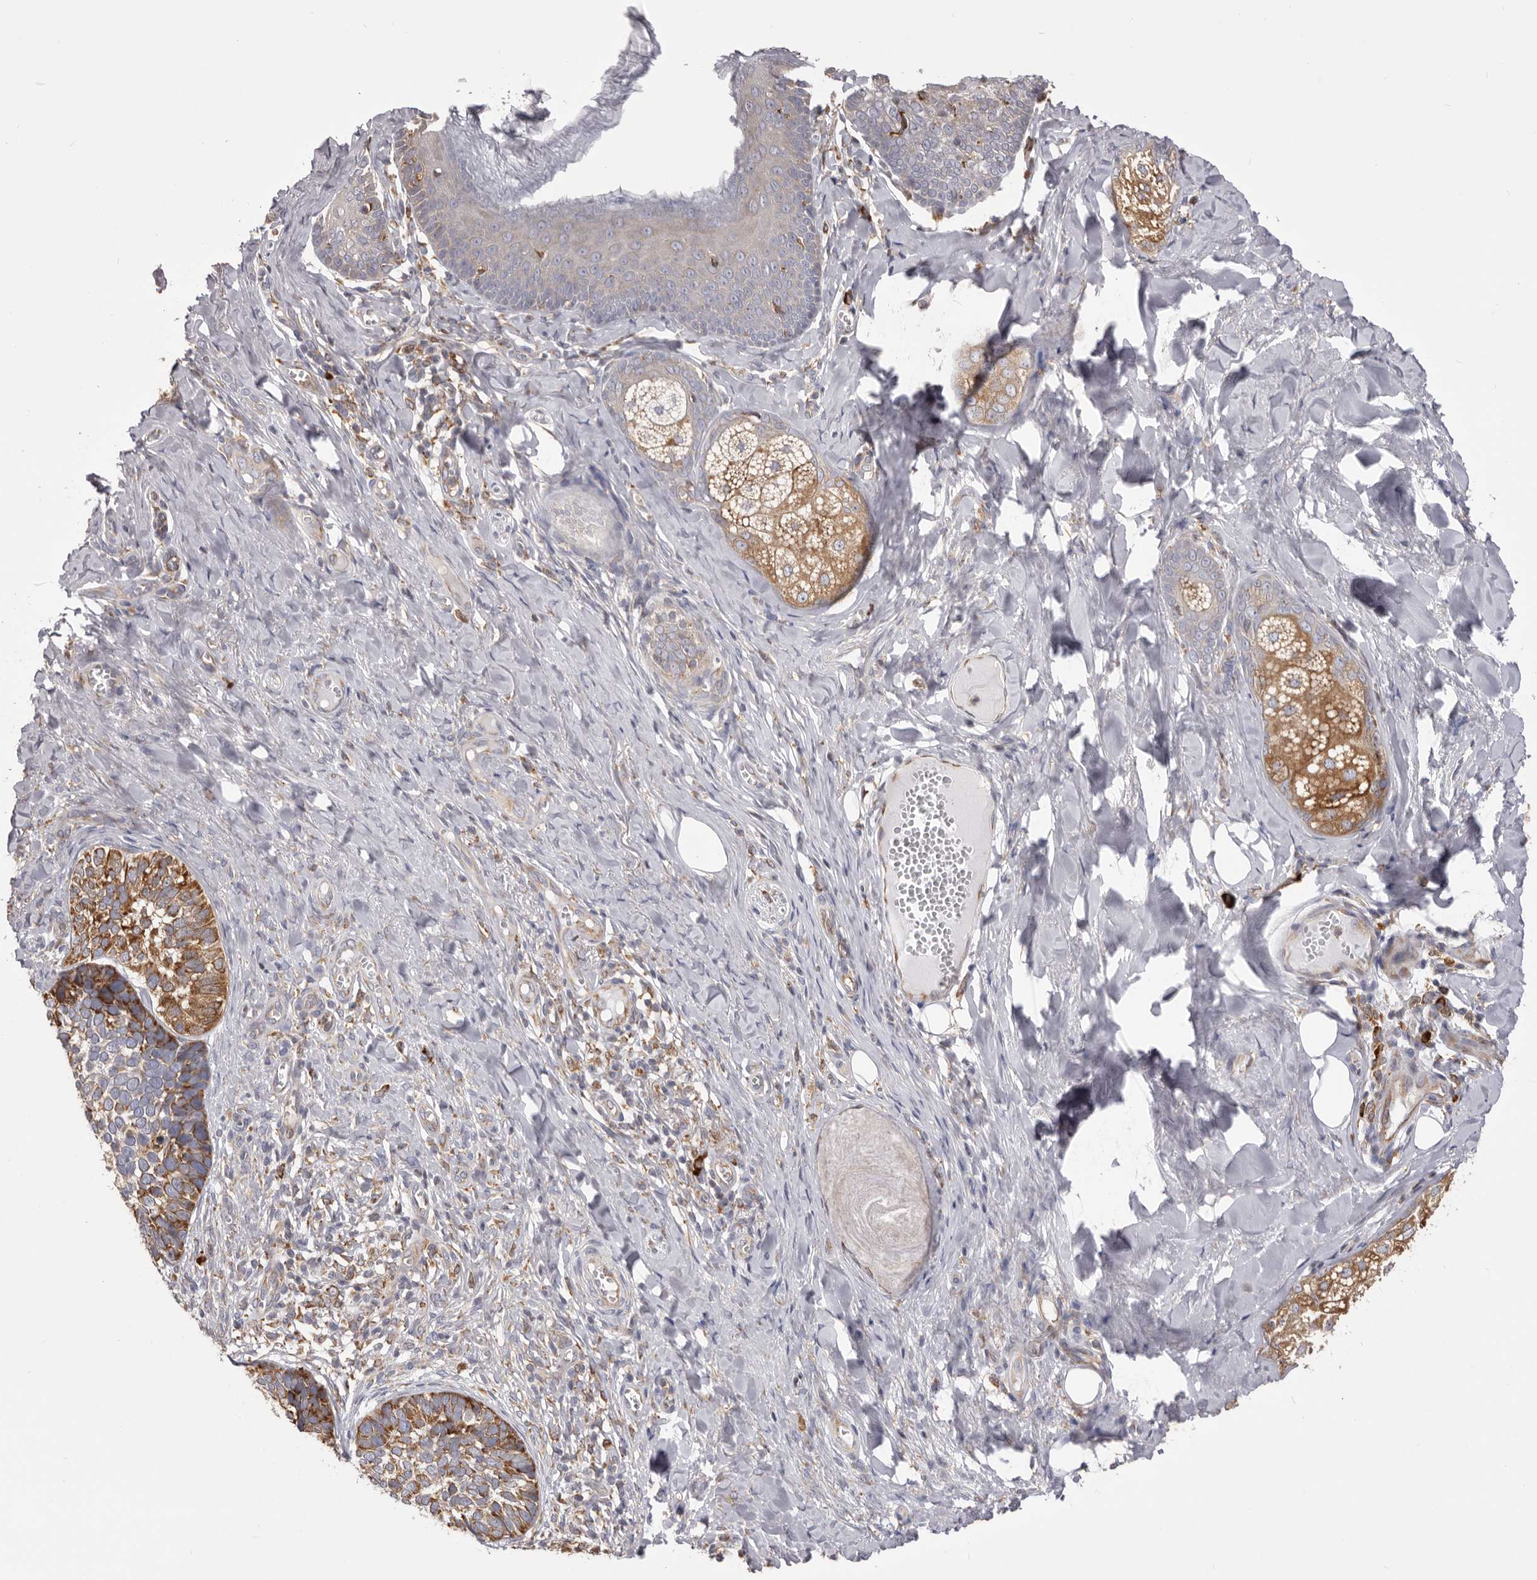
{"staining": {"intensity": "moderate", "quantity": ">75%", "location": "cytoplasmic/membranous"}, "tissue": "skin cancer", "cell_type": "Tumor cells", "image_type": "cancer", "snomed": [{"axis": "morphology", "description": "Basal cell carcinoma"}, {"axis": "topography", "description": "Skin"}], "caption": "Tumor cells reveal moderate cytoplasmic/membranous positivity in approximately >75% of cells in basal cell carcinoma (skin).", "gene": "QRSL1", "patient": {"sex": "male", "age": 62}}